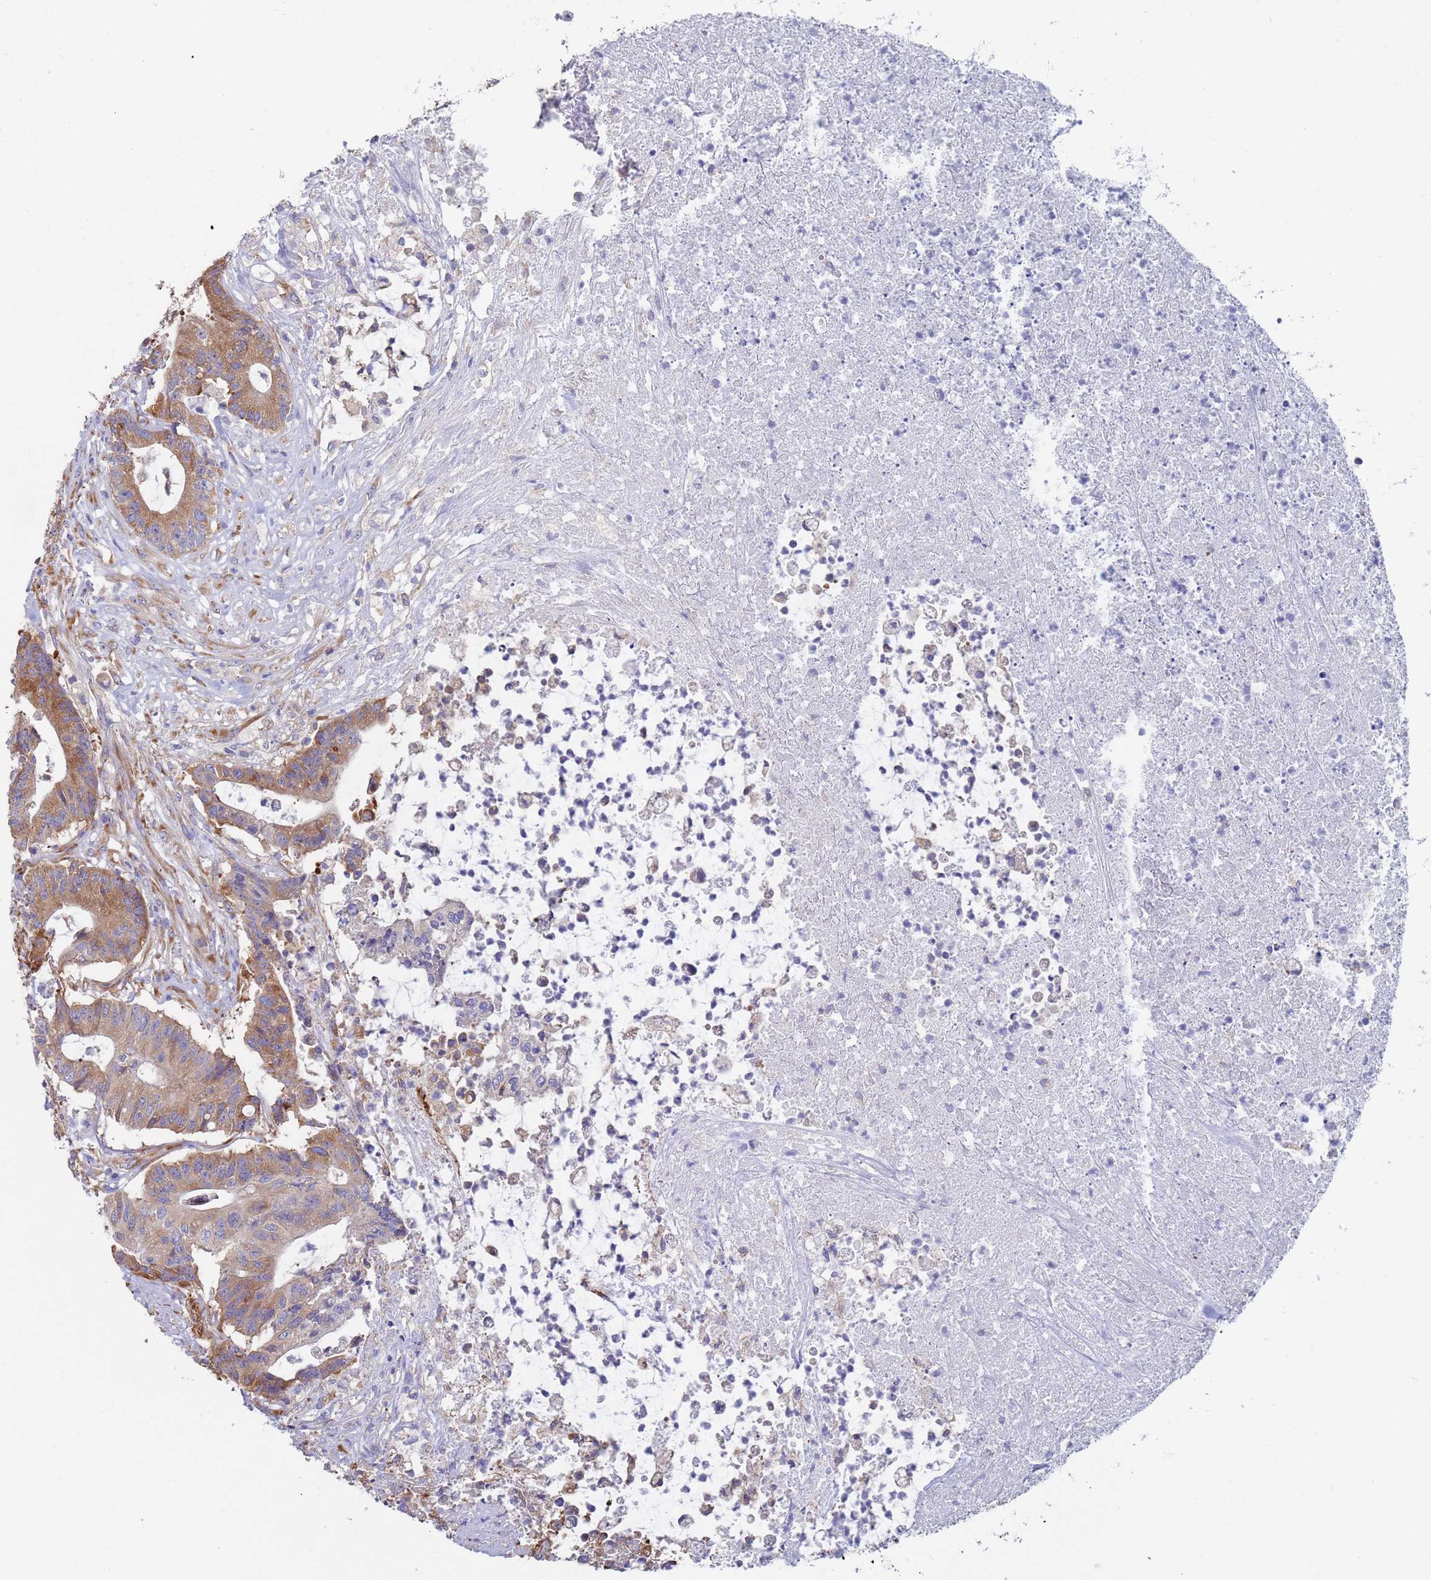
{"staining": {"intensity": "strong", "quantity": ">75%", "location": "cytoplasmic/membranous"}, "tissue": "colorectal cancer", "cell_type": "Tumor cells", "image_type": "cancer", "snomed": [{"axis": "morphology", "description": "Adenocarcinoma, NOS"}, {"axis": "topography", "description": "Colon"}], "caption": "DAB (3,3'-diaminobenzidine) immunohistochemical staining of human colorectal adenocarcinoma exhibits strong cytoplasmic/membranous protein staining in approximately >75% of tumor cells. (Brightfield microscopy of DAB IHC at high magnification).", "gene": "ZNF844", "patient": {"sex": "female", "age": 84}}